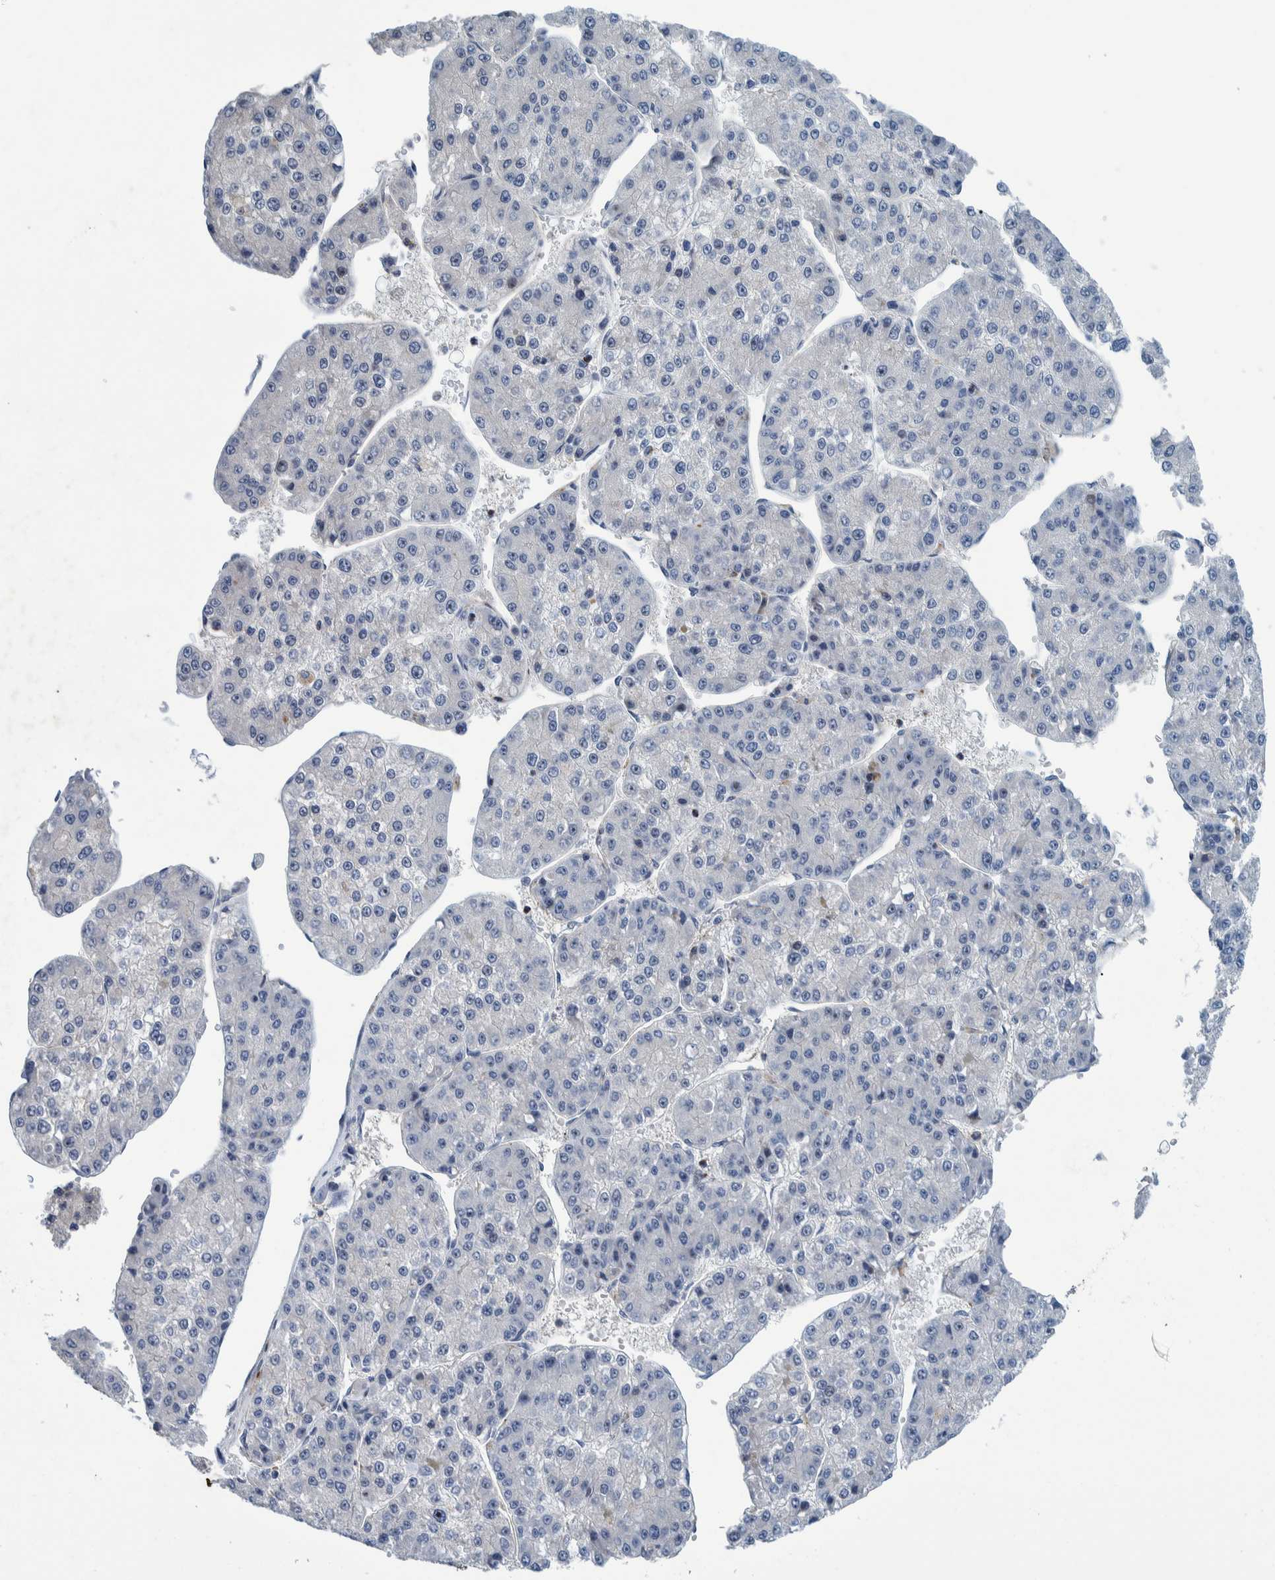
{"staining": {"intensity": "negative", "quantity": "none", "location": "none"}, "tissue": "liver cancer", "cell_type": "Tumor cells", "image_type": "cancer", "snomed": [{"axis": "morphology", "description": "Carcinoma, Hepatocellular, NOS"}, {"axis": "topography", "description": "Liver"}], "caption": "There is no significant expression in tumor cells of hepatocellular carcinoma (liver). (DAB IHC visualized using brightfield microscopy, high magnification).", "gene": "MKS1", "patient": {"sex": "female", "age": 73}}